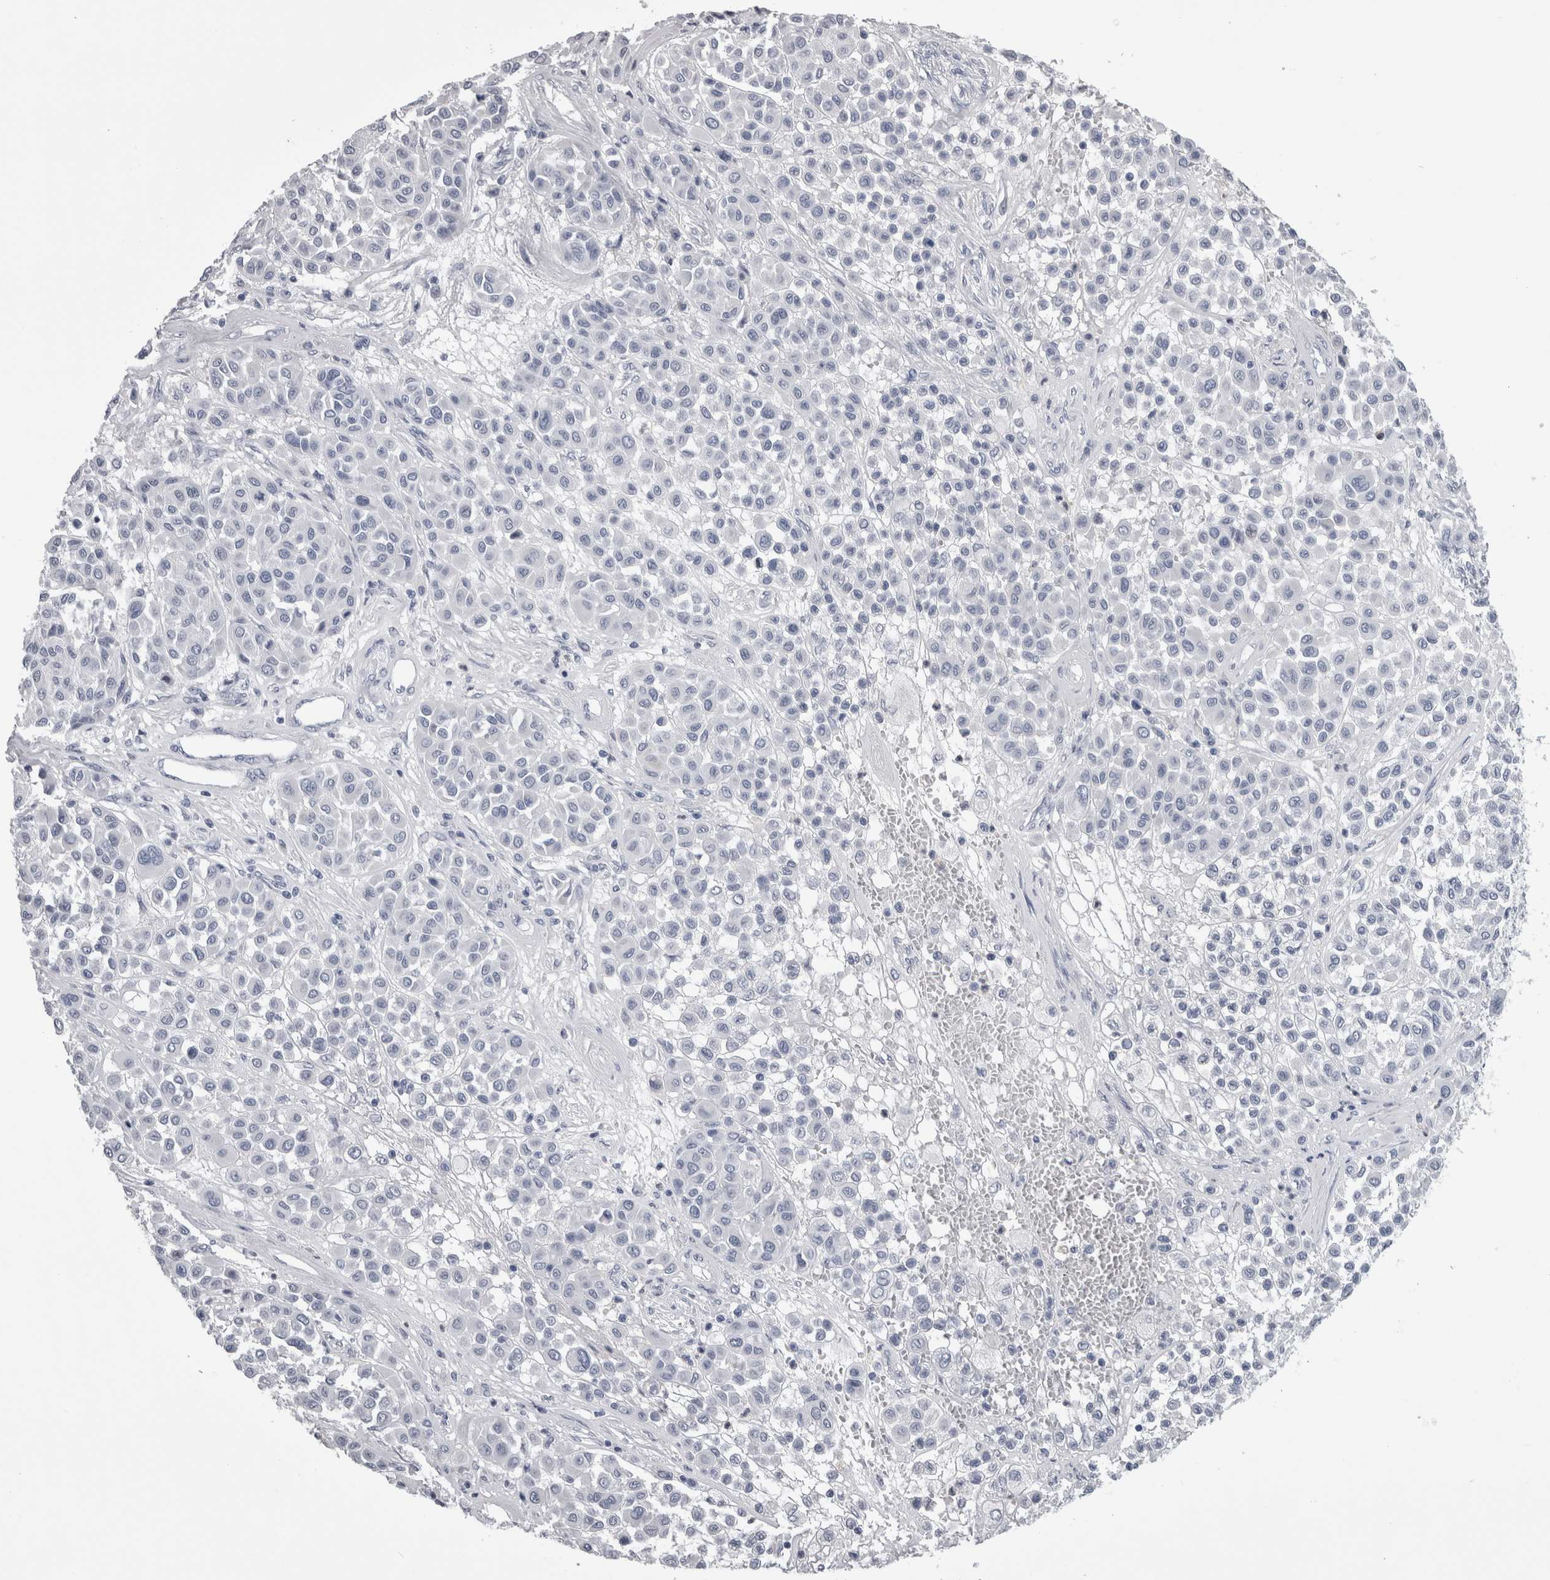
{"staining": {"intensity": "negative", "quantity": "none", "location": "none"}, "tissue": "melanoma", "cell_type": "Tumor cells", "image_type": "cancer", "snomed": [{"axis": "morphology", "description": "Malignant melanoma, Metastatic site"}, {"axis": "topography", "description": "Soft tissue"}], "caption": "Tumor cells show no significant protein staining in melanoma. (DAB (3,3'-diaminobenzidine) immunohistochemistry visualized using brightfield microscopy, high magnification).", "gene": "ALDH8A1", "patient": {"sex": "male", "age": 41}}